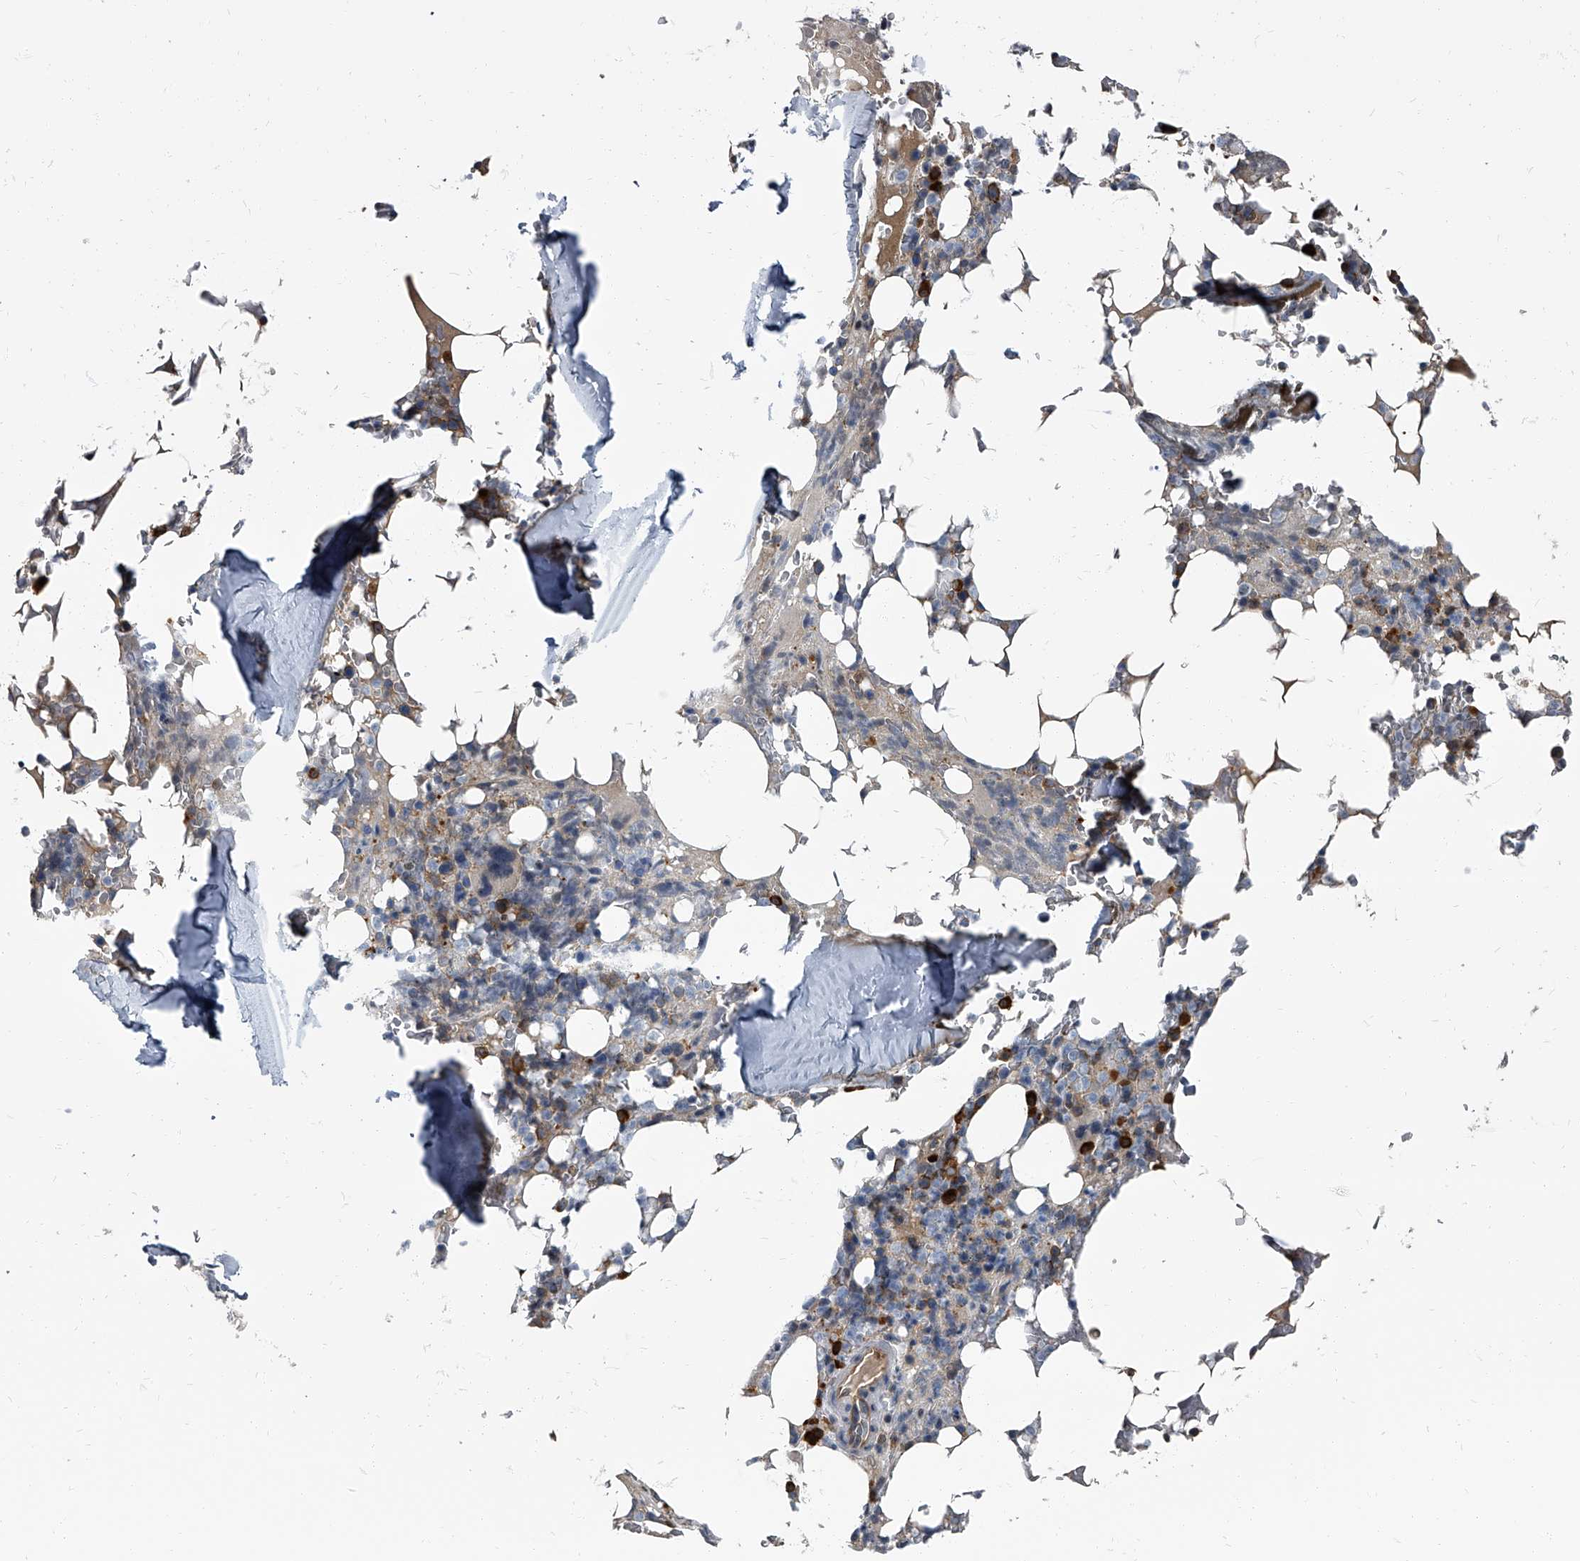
{"staining": {"intensity": "strong", "quantity": "<25%", "location": "cytoplasmic/membranous"}, "tissue": "bone marrow", "cell_type": "Hematopoietic cells", "image_type": "normal", "snomed": [{"axis": "morphology", "description": "Normal tissue, NOS"}, {"axis": "topography", "description": "Bone marrow"}], "caption": "A brown stain highlights strong cytoplasmic/membranous staining of a protein in hematopoietic cells of benign bone marrow.", "gene": "CDV3", "patient": {"sex": "male", "age": 58}}